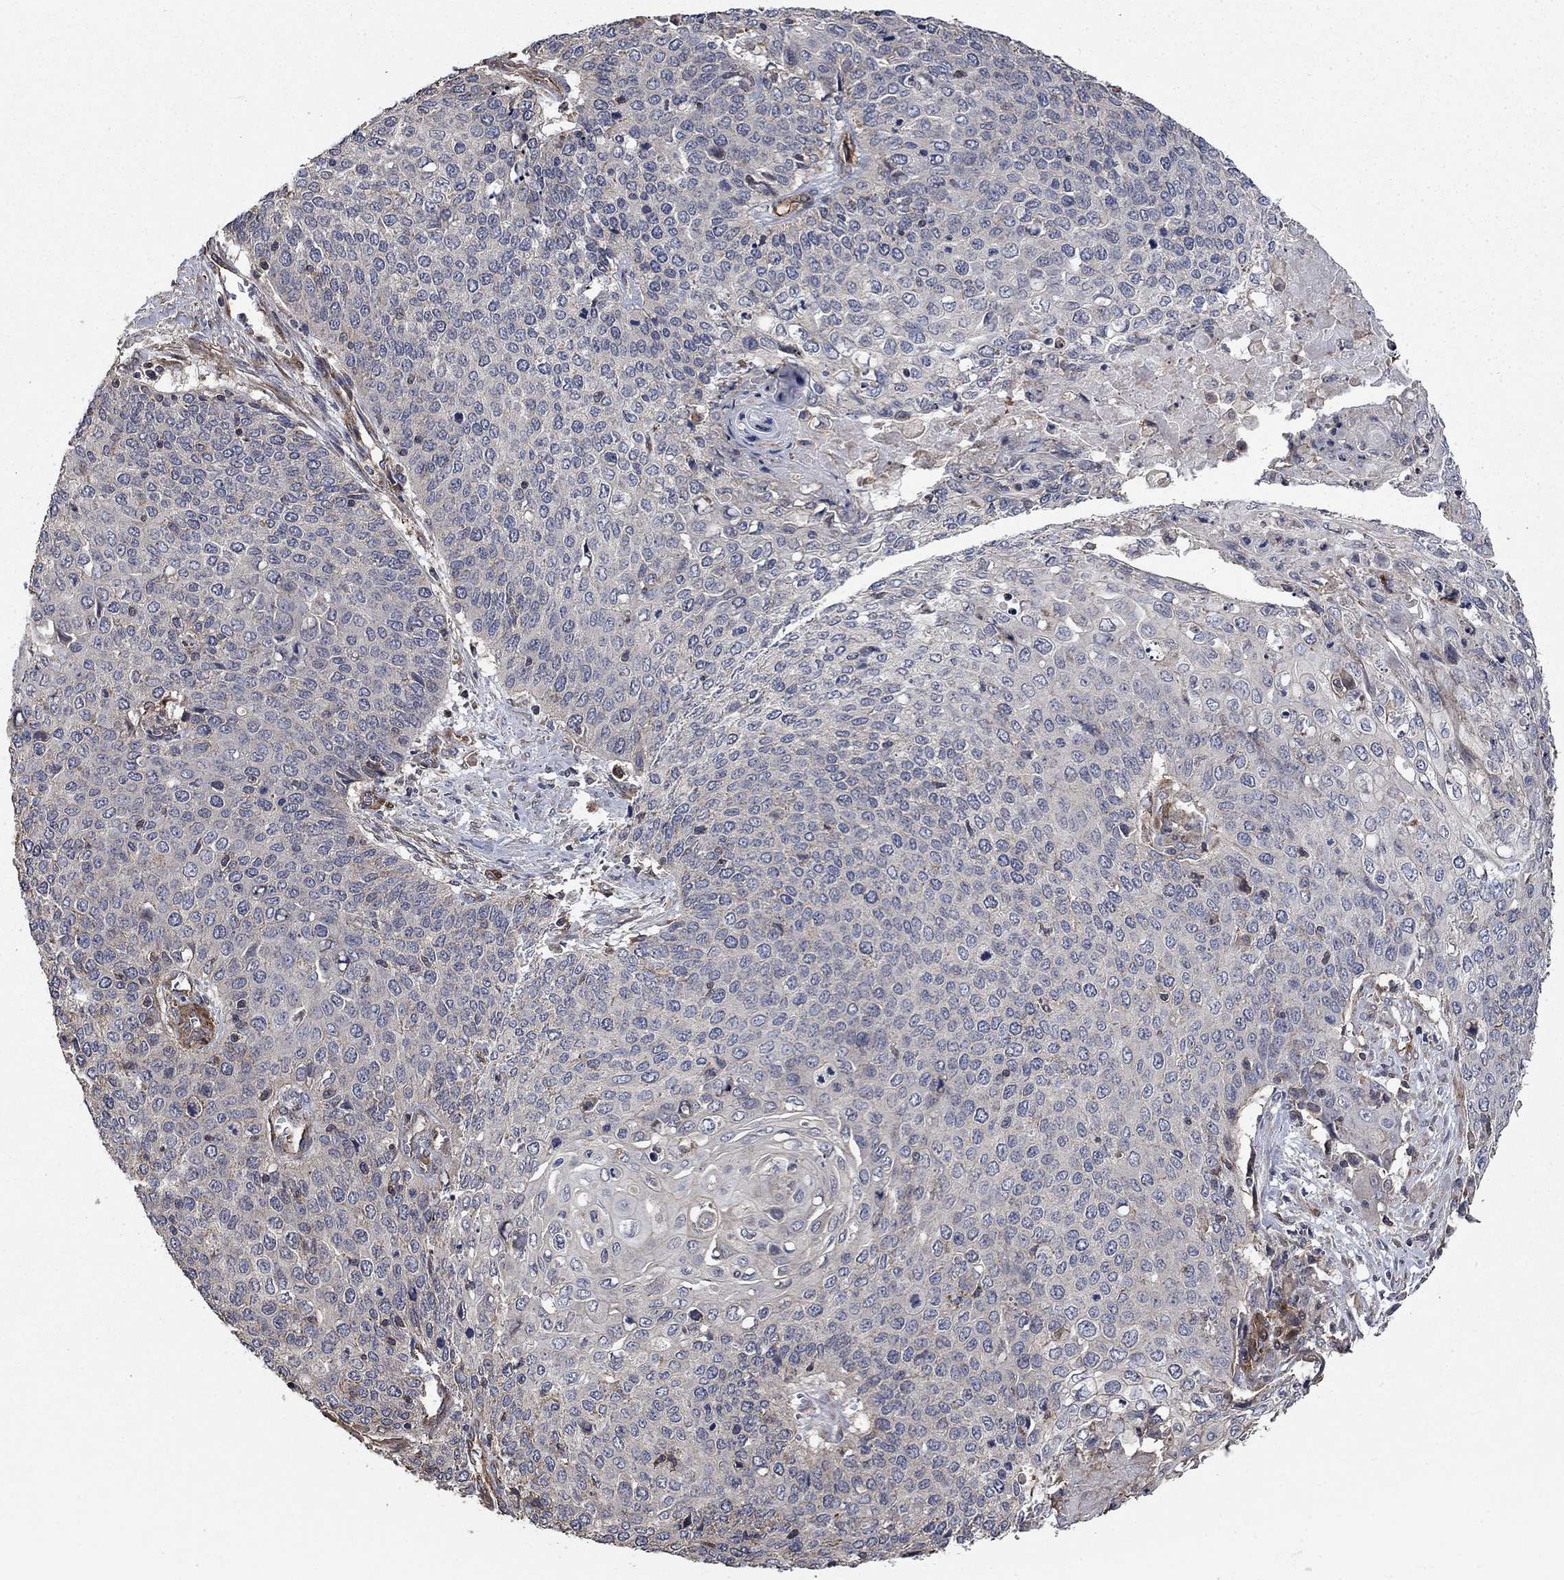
{"staining": {"intensity": "negative", "quantity": "none", "location": "none"}, "tissue": "cervical cancer", "cell_type": "Tumor cells", "image_type": "cancer", "snomed": [{"axis": "morphology", "description": "Squamous cell carcinoma, NOS"}, {"axis": "topography", "description": "Cervix"}], "caption": "Immunohistochemical staining of human cervical cancer (squamous cell carcinoma) exhibits no significant positivity in tumor cells.", "gene": "PDE3A", "patient": {"sex": "female", "age": 39}}